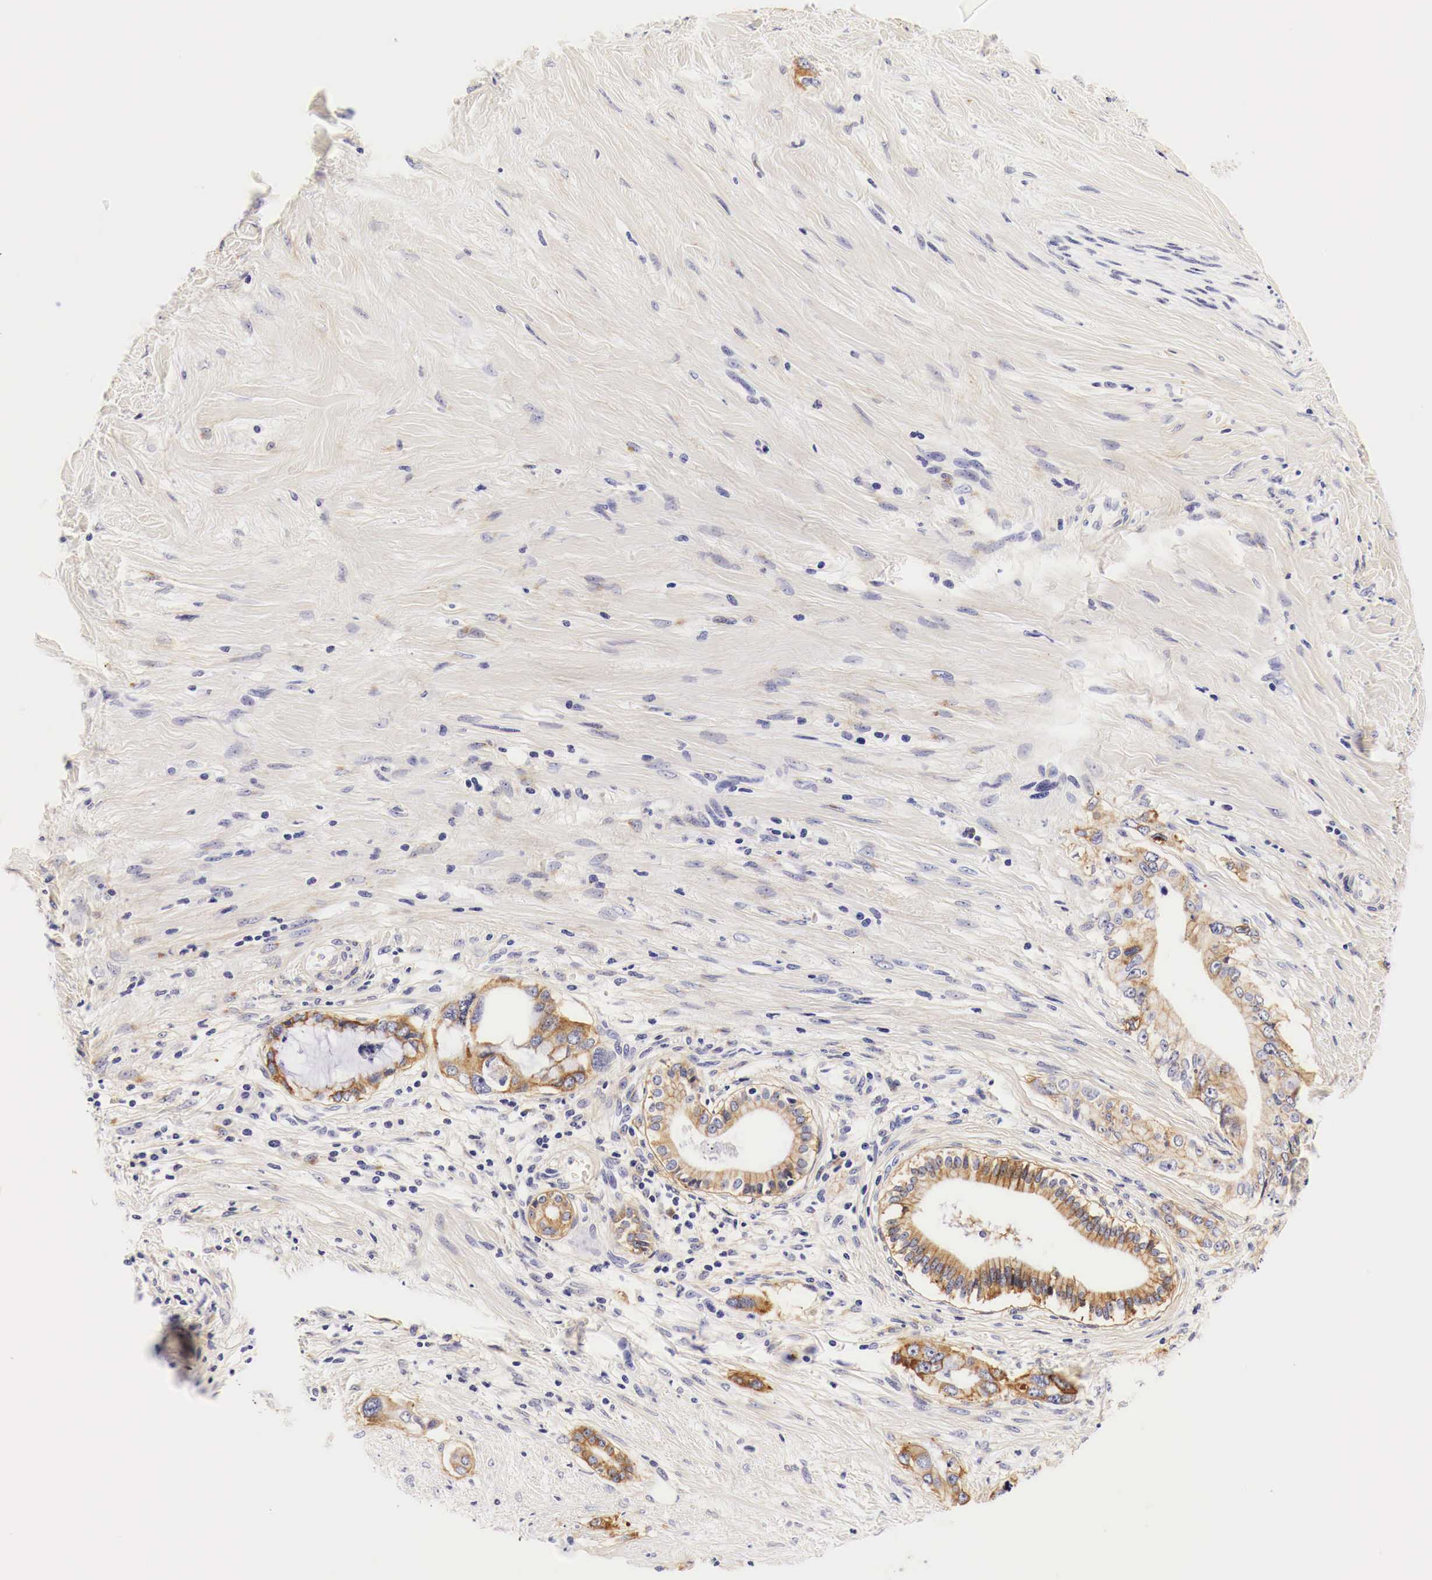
{"staining": {"intensity": "moderate", "quantity": ">75%", "location": "cytoplasmic/membranous"}, "tissue": "liver cancer", "cell_type": "Tumor cells", "image_type": "cancer", "snomed": [{"axis": "morphology", "description": "Cholangiocarcinoma"}, {"axis": "topography", "description": "Liver"}], "caption": "High-power microscopy captured an immunohistochemistry (IHC) image of liver cholangiocarcinoma, revealing moderate cytoplasmic/membranous positivity in about >75% of tumor cells.", "gene": "EGFR", "patient": {"sex": "female", "age": 65}}